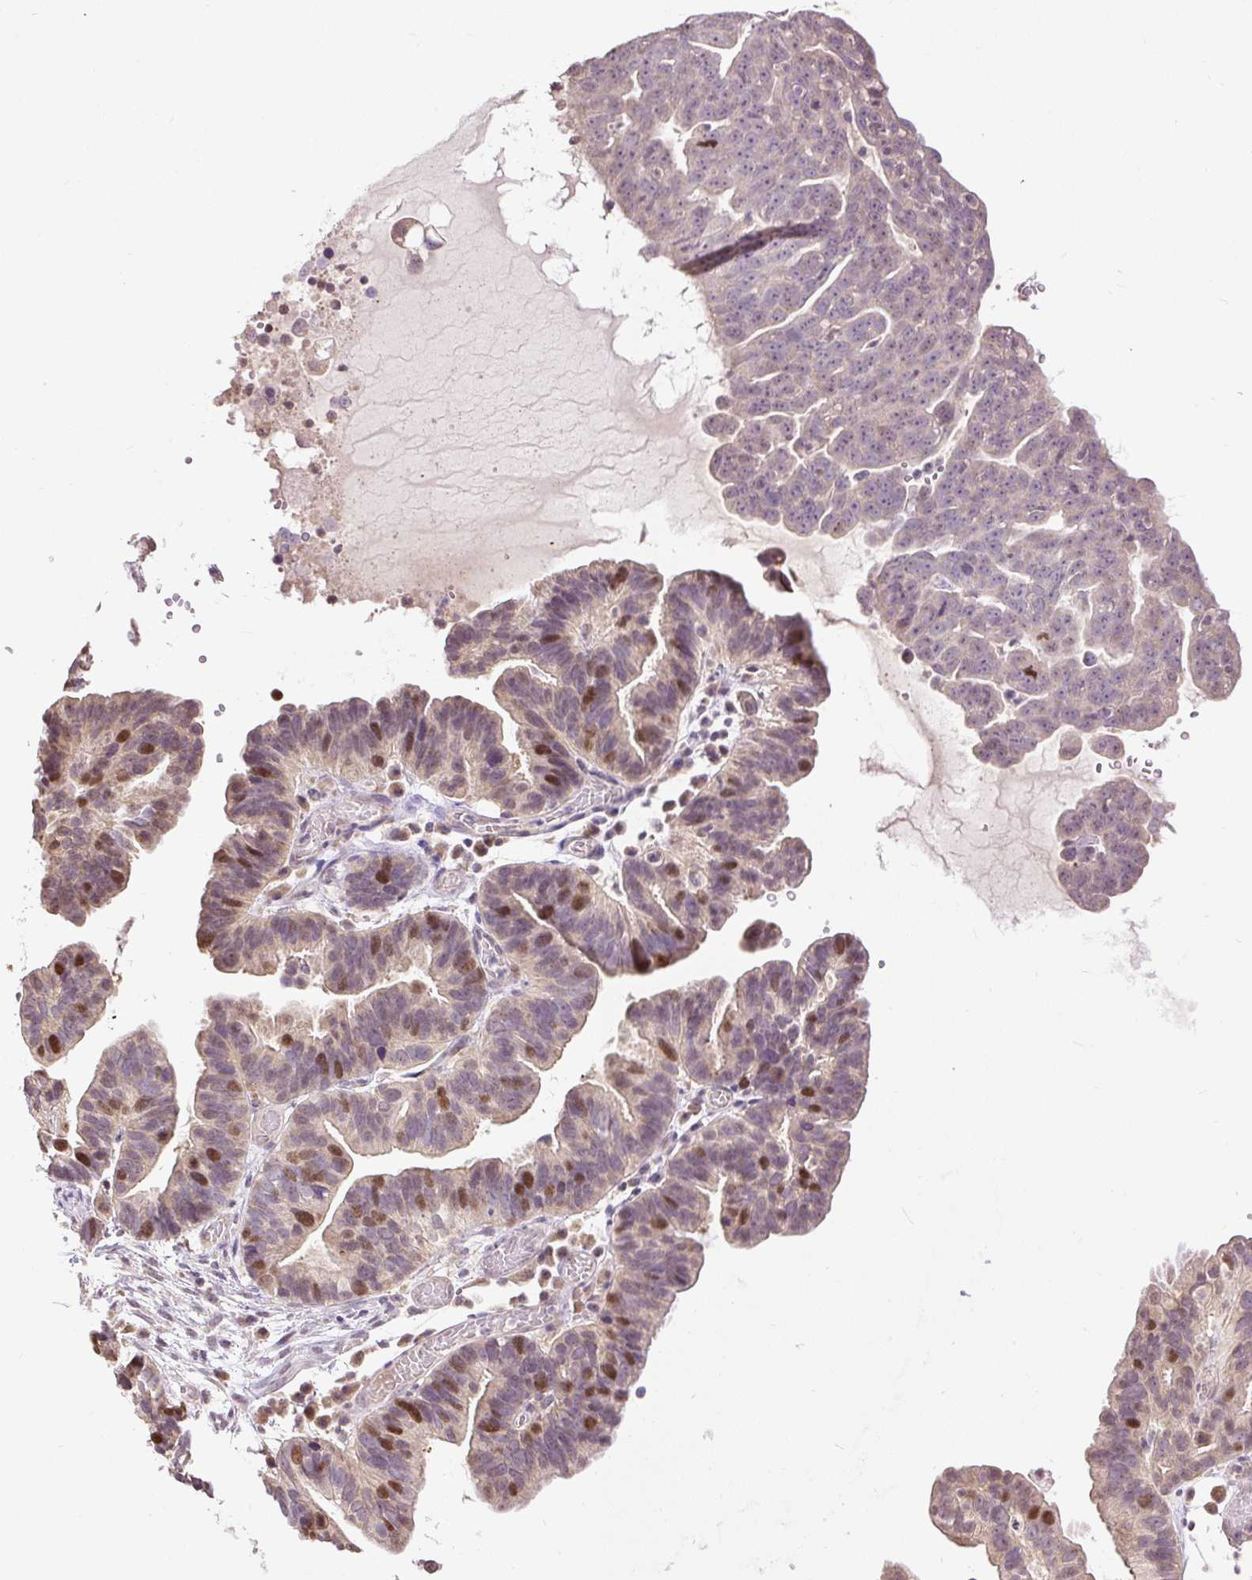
{"staining": {"intensity": "moderate", "quantity": "25%-75%", "location": "nuclear"}, "tissue": "ovarian cancer", "cell_type": "Tumor cells", "image_type": "cancer", "snomed": [{"axis": "morphology", "description": "Cystadenocarcinoma, serous, NOS"}, {"axis": "topography", "description": "Ovary"}], "caption": "Immunohistochemical staining of ovarian cancer (serous cystadenocarcinoma) demonstrates medium levels of moderate nuclear staining in approximately 25%-75% of tumor cells. The staining was performed using DAB to visualize the protein expression in brown, while the nuclei were stained in blue with hematoxylin (Magnification: 20x).", "gene": "RACGAP1", "patient": {"sex": "female", "age": 56}}